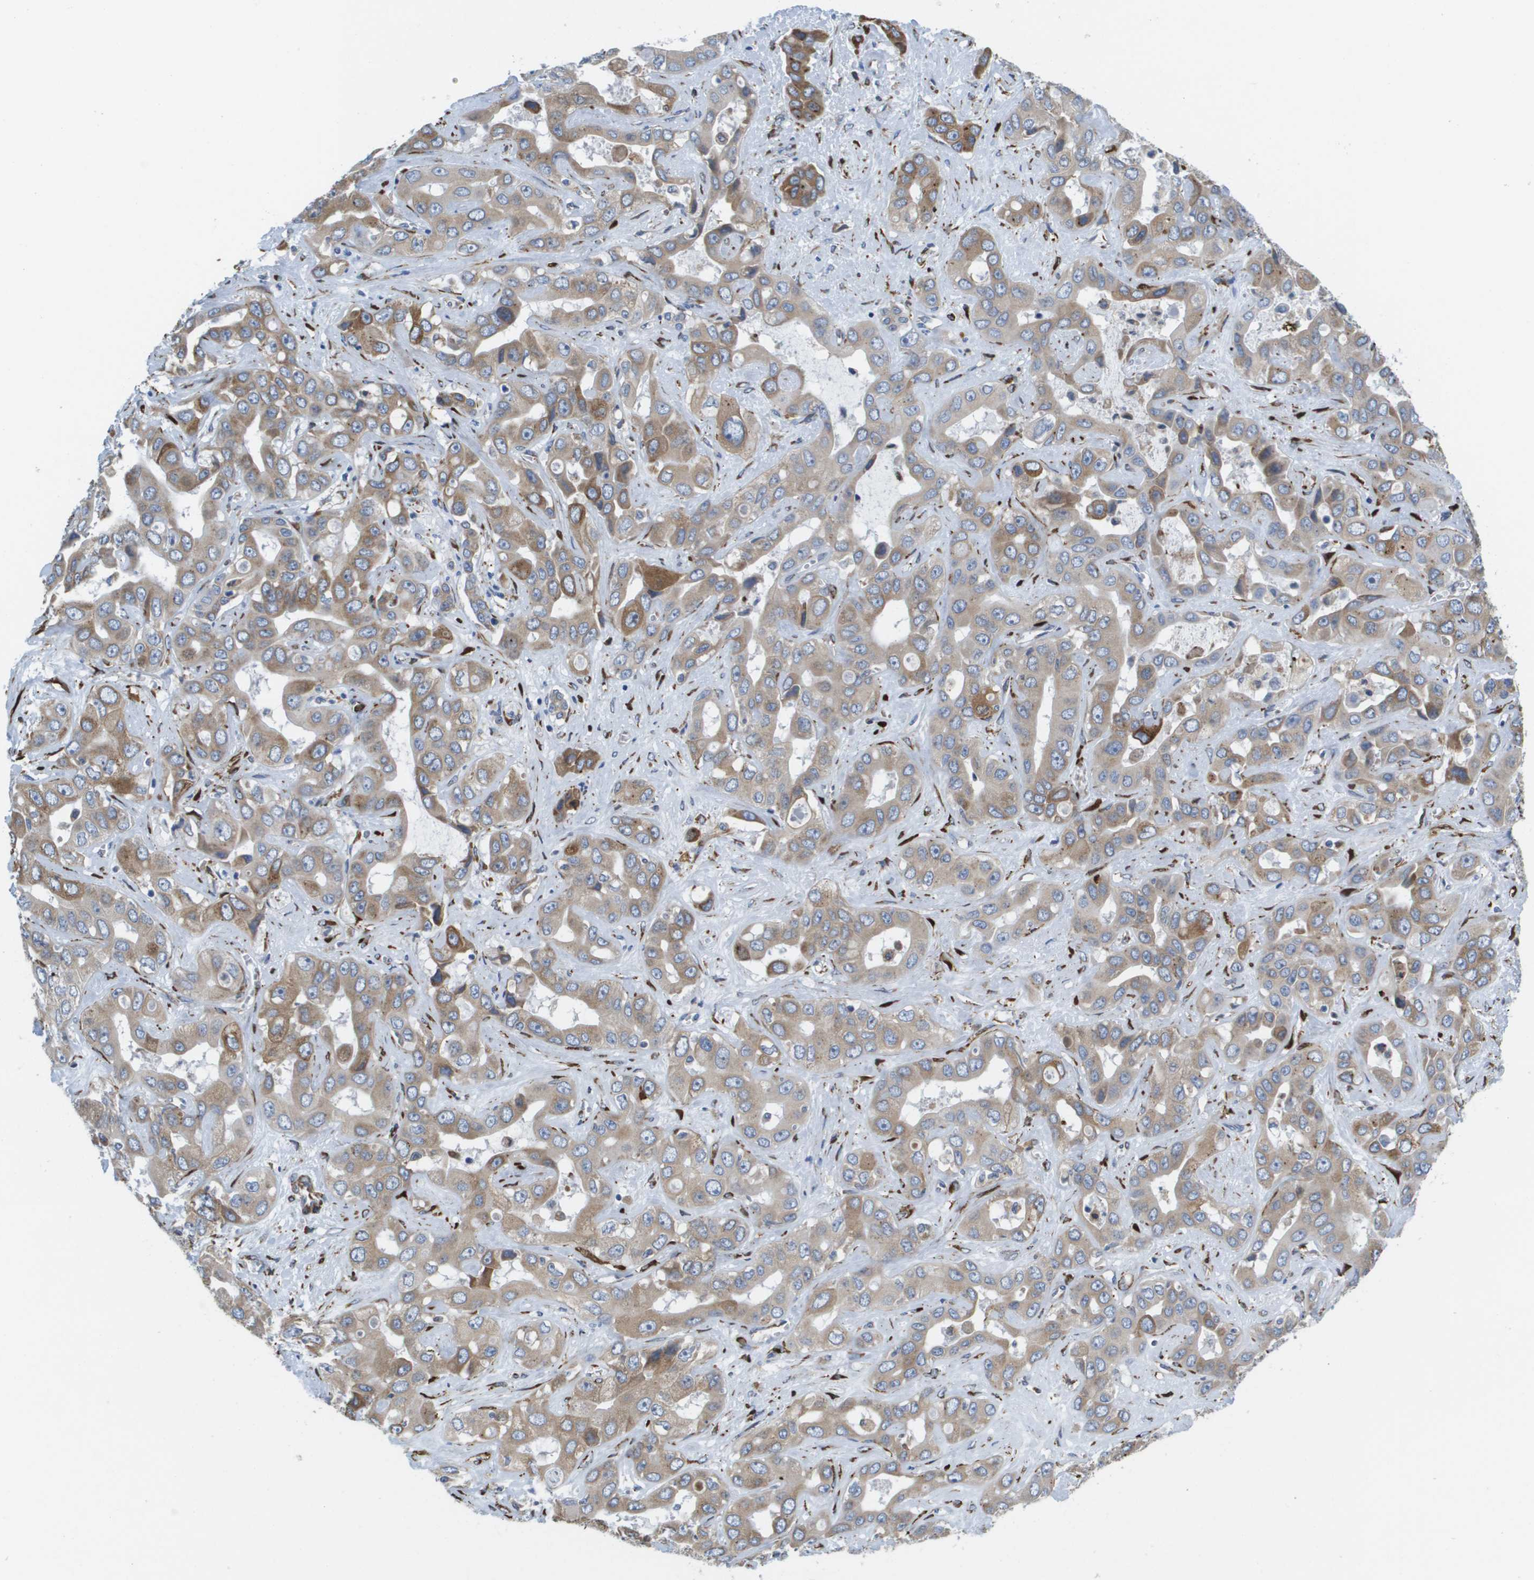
{"staining": {"intensity": "moderate", "quantity": "25%-75%", "location": "cytoplasmic/membranous"}, "tissue": "liver cancer", "cell_type": "Tumor cells", "image_type": "cancer", "snomed": [{"axis": "morphology", "description": "Cholangiocarcinoma"}, {"axis": "topography", "description": "Liver"}], "caption": "The photomicrograph exhibits a brown stain indicating the presence of a protein in the cytoplasmic/membranous of tumor cells in liver cholangiocarcinoma.", "gene": "ST3GAL2", "patient": {"sex": "female", "age": 52}}